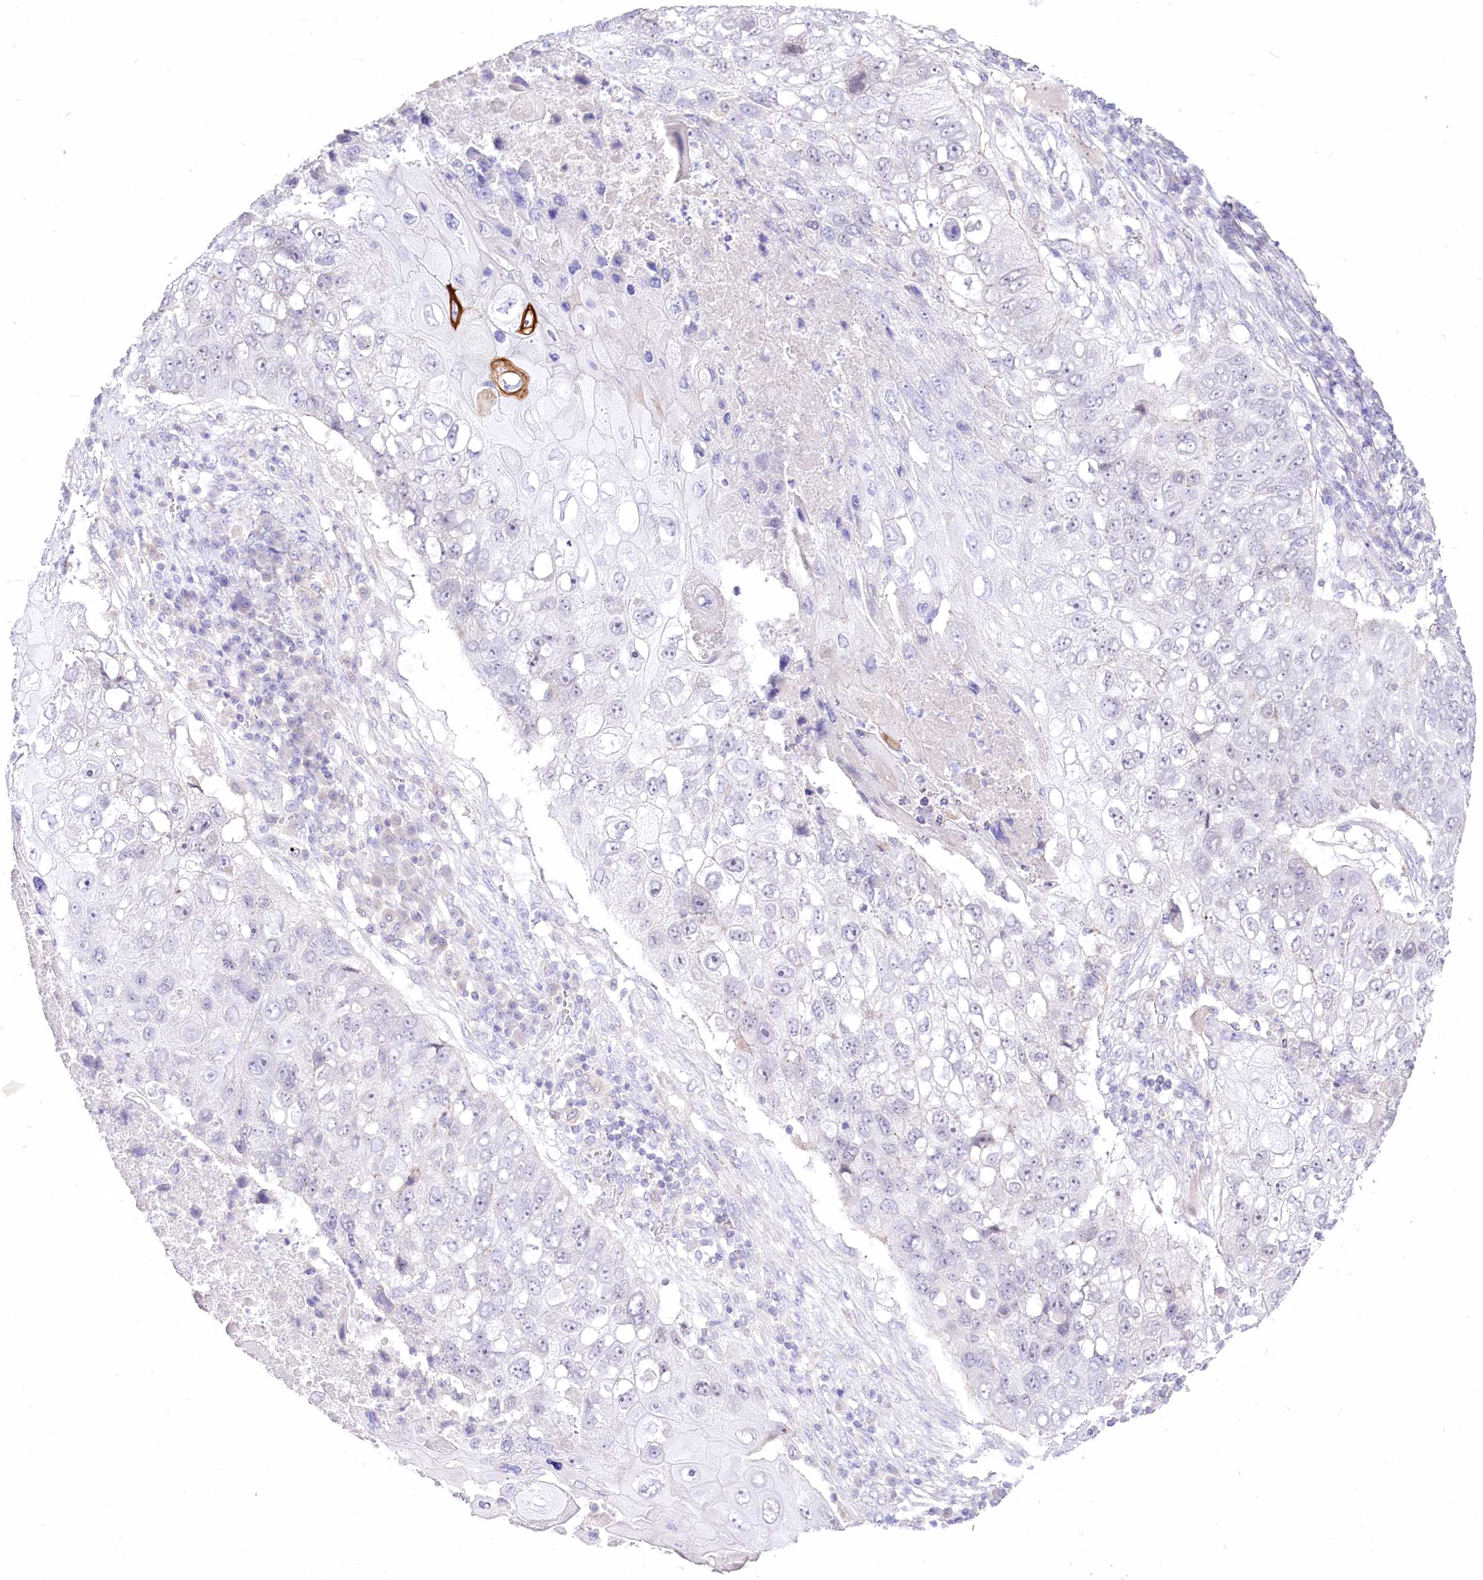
{"staining": {"intensity": "negative", "quantity": "none", "location": "none"}, "tissue": "lung cancer", "cell_type": "Tumor cells", "image_type": "cancer", "snomed": [{"axis": "morphology", "description": "Squamous cell carcinoma, NOS"}, {"axis": "topography", "description": "Lung"}], "caption": "There is no significant staining in tumor cells of lung cancer.", "gene": "HELT", "patient": {"sex": "male", "age": 61}}